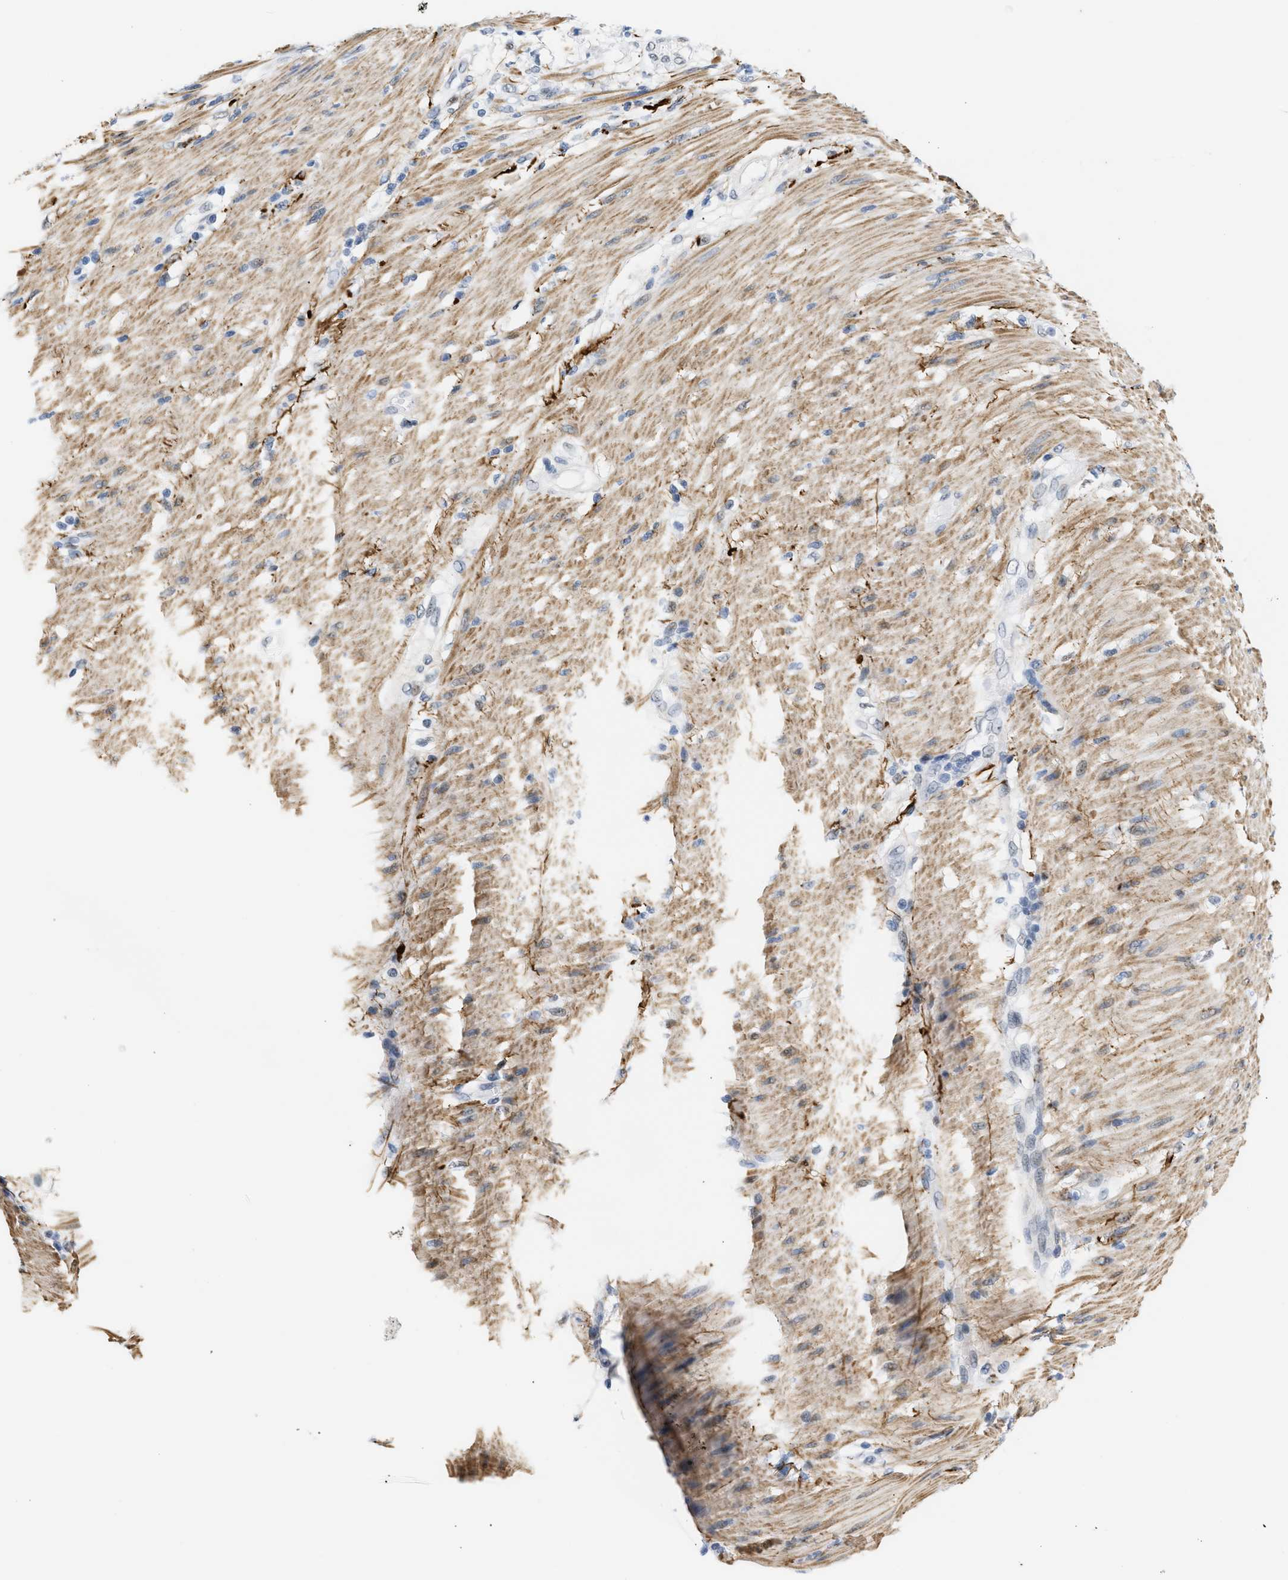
{"staining": {"intensity": "weak", "quantity": "<25%", "location": "nuclear"}, "tissue": "pancreatic cancer", "cell_type": "Tumor cells", "image_type": "cancer", "snomed": [{"axis": "morphology", "description": "Normal tissue, NOS"}, {"axis": "morphology", "description": "Adenocarcinoma, NOS"}, {"axis": "topography", "description": "Pancreas"}, {"axis": "topography", "description": "Duodenum"}], "caption": "Immunohistochemistry of pancreatic cancer (adenocarcinoma) reveals no staining in tumor cells.", "gene": "ELN", "patient": {"sex": "female", "age": 60}}